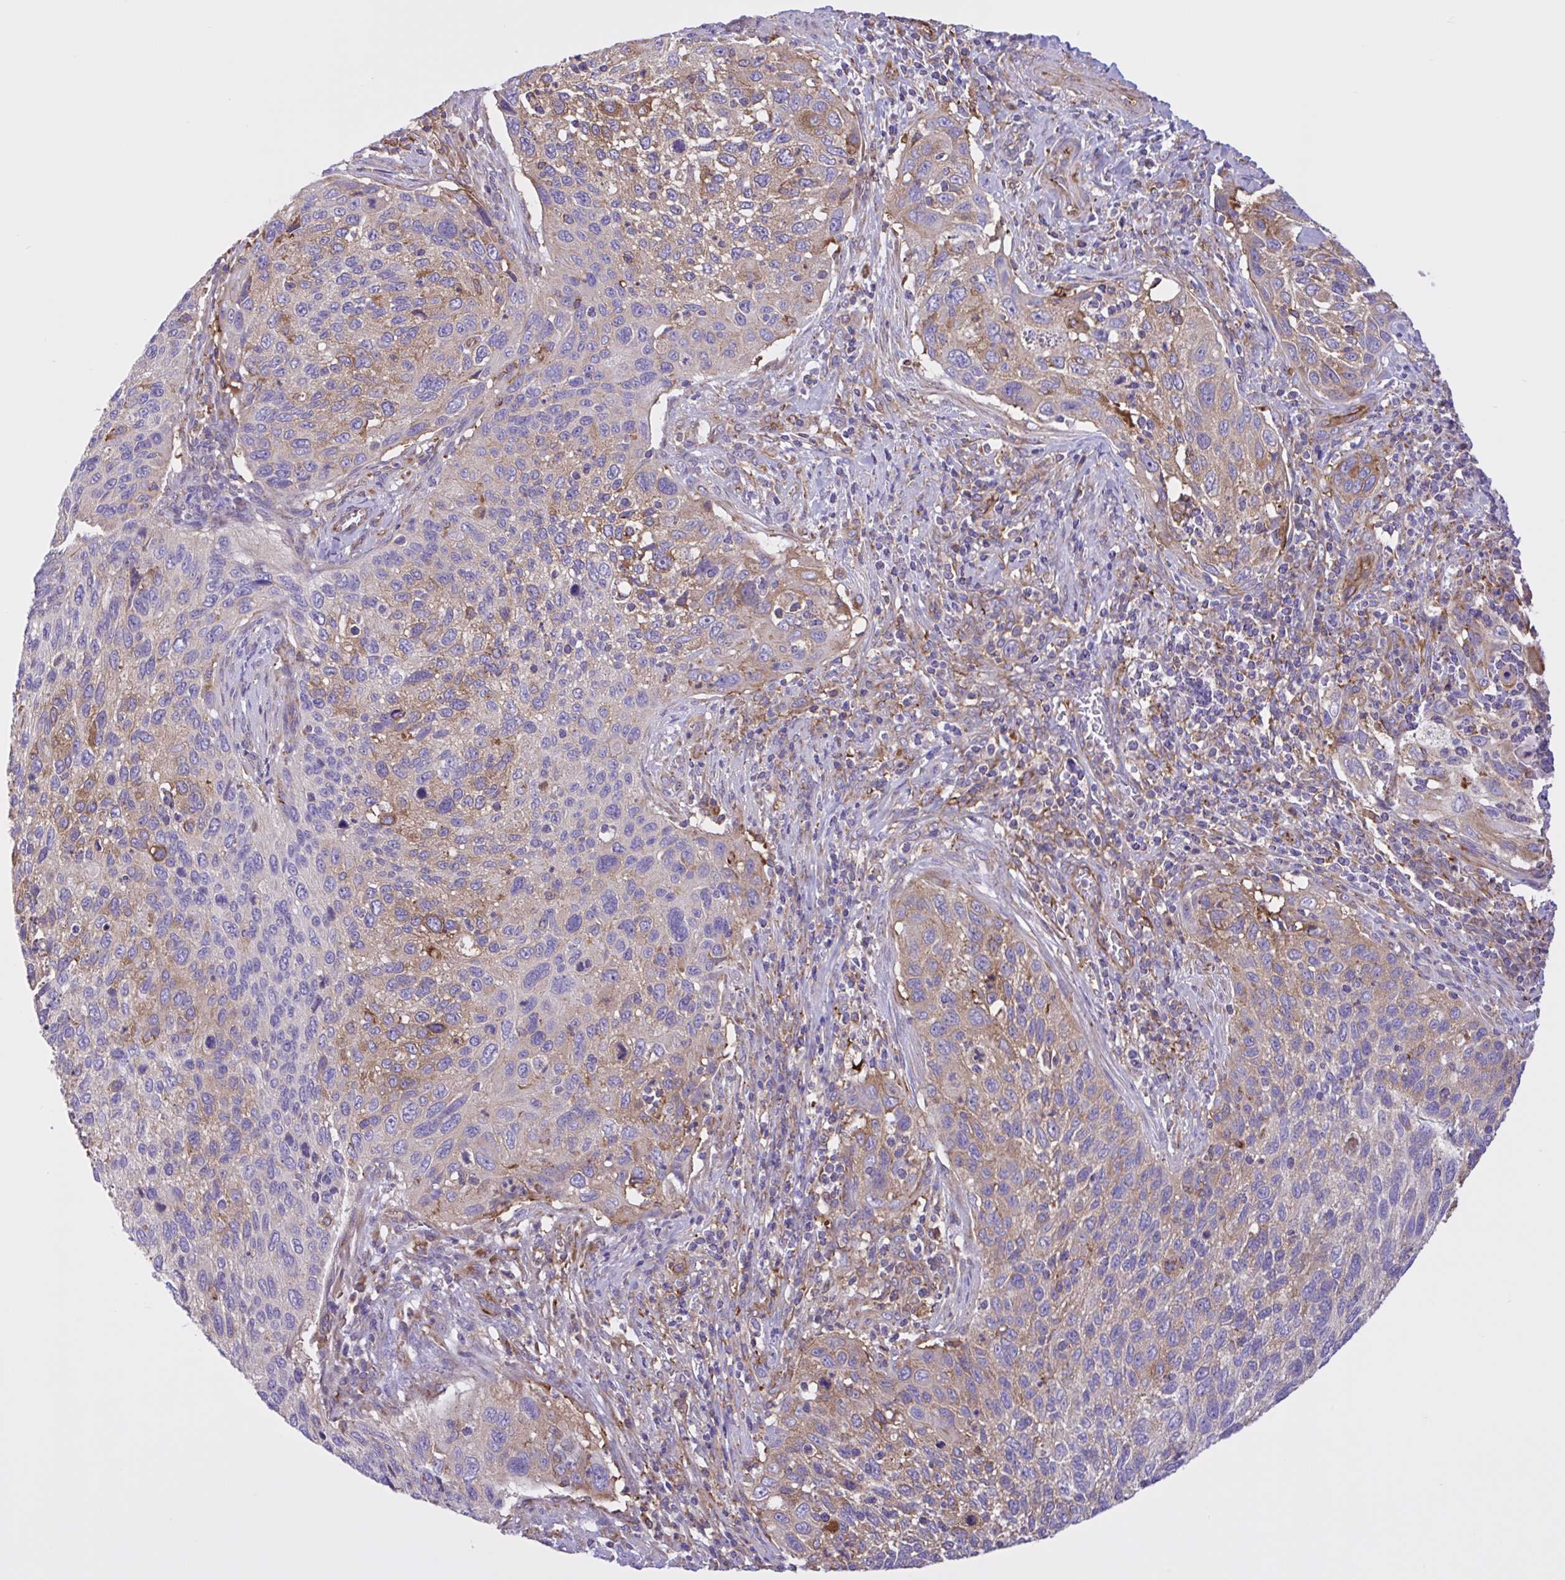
{"staining": {"intensity": "moderate", "quantity": "<25%", "location": "cytoplasmic/membranous"}, "tissue": "cervical cancer", "cell_type": "Tumor cells", "image_type": "cancer", "snomed": [{"axis": "morphology", "description": "Squamous cell carcinoma, NOS"}, {"axis": "topography", "description": "Cervix"}], "caption": "This micrograph exhibits immunohistochemistry staining of human cervical cancer, with low moderate cytoplasmic/membranous staining in approximately <25% of tumor cells.", "gene": "OR51M1", "patient": {"sex": "female", "age": 70}}